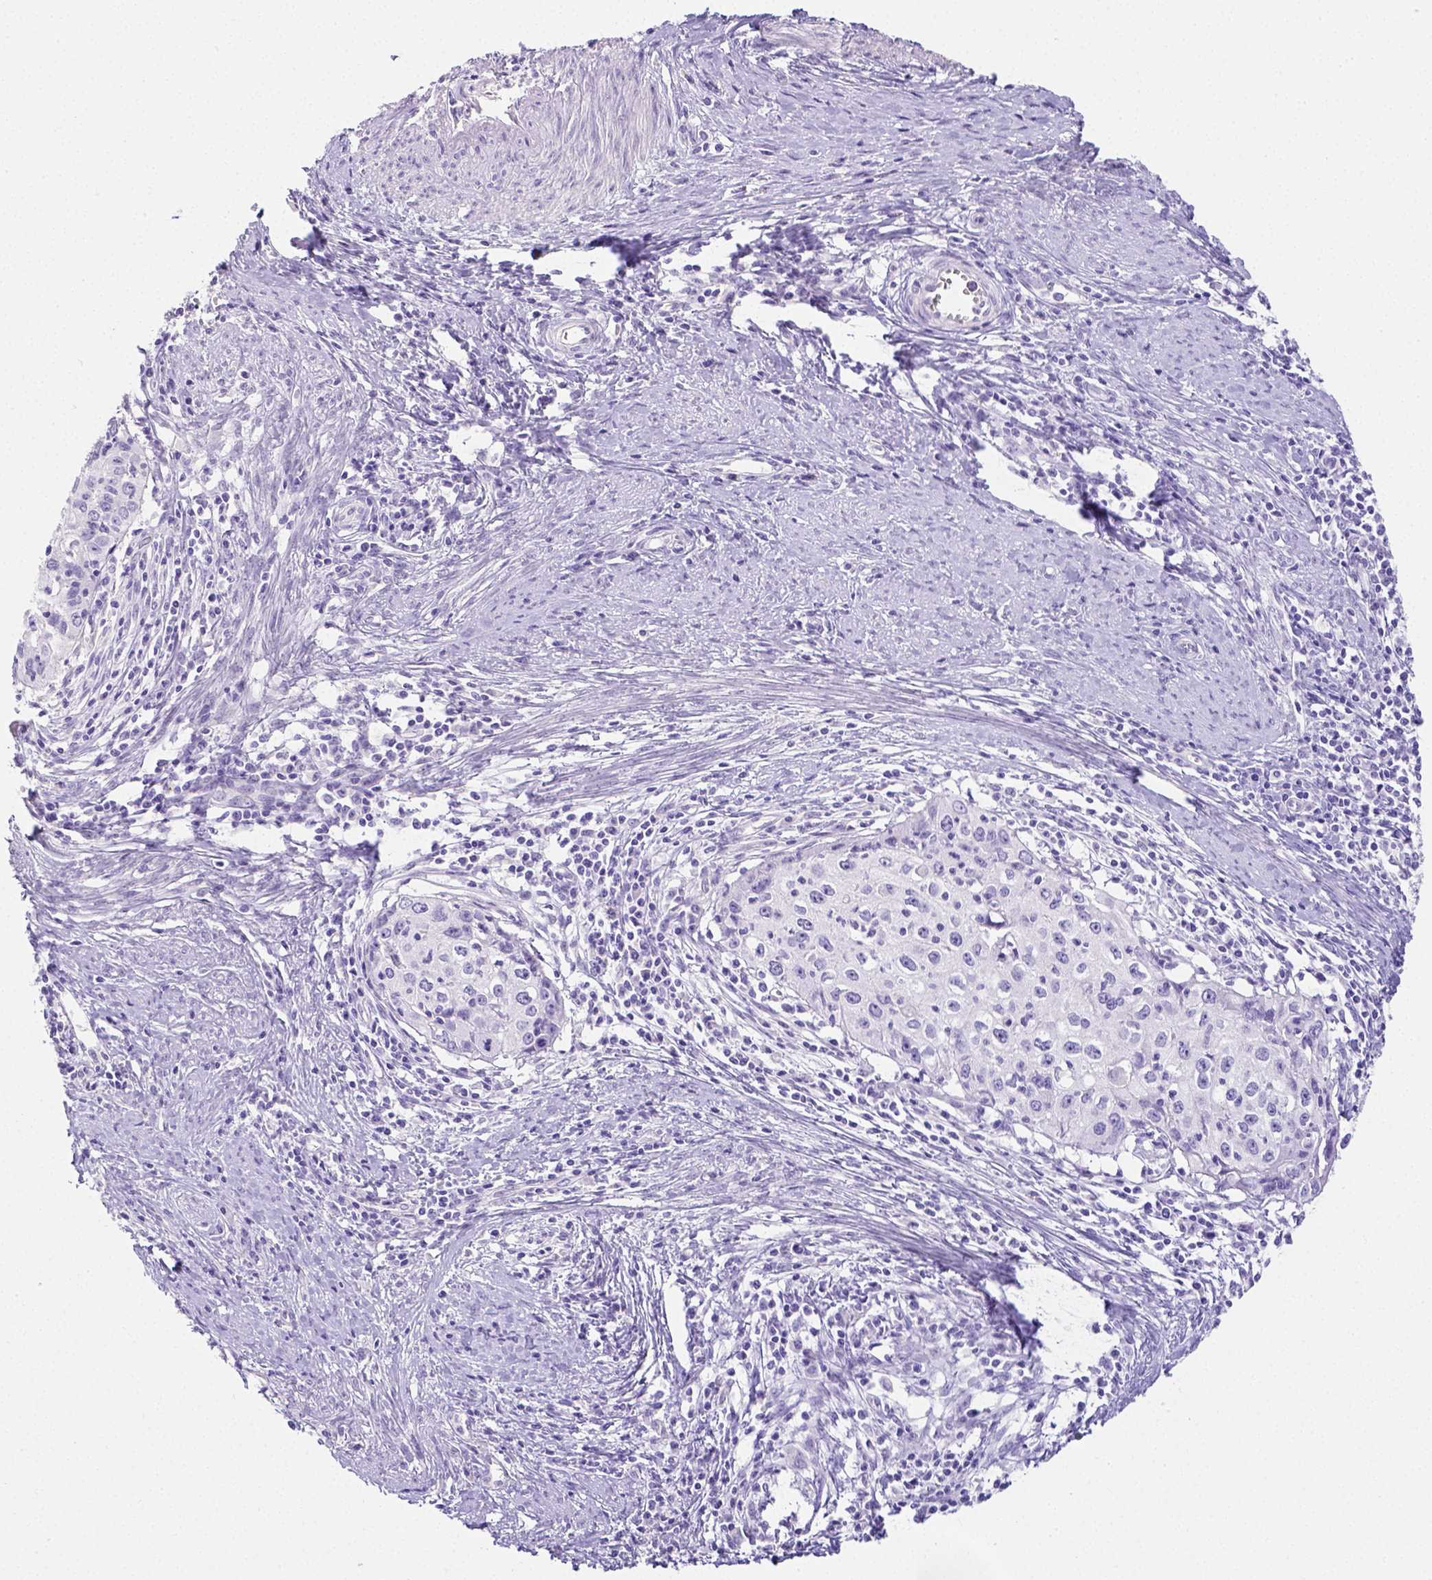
{"staining": {"intensity": "negative", "quantity": "none", "location": "none"}, "tissue": "cervical cancer", "cell_type": "Tumor cells", "image_type": "cancer", "snomed": [{"axis": "morphology", "description": "Squamous cell carcinoma, NOS"}, {"axis": "topography", "description": "Cervix"}], "caption": "There is no significant staining in tumor cells of cervical cancer (squamous cell carcinoma).", "gene": "ARHGAP36", "patient": {"sex": "female", "age": 40}}